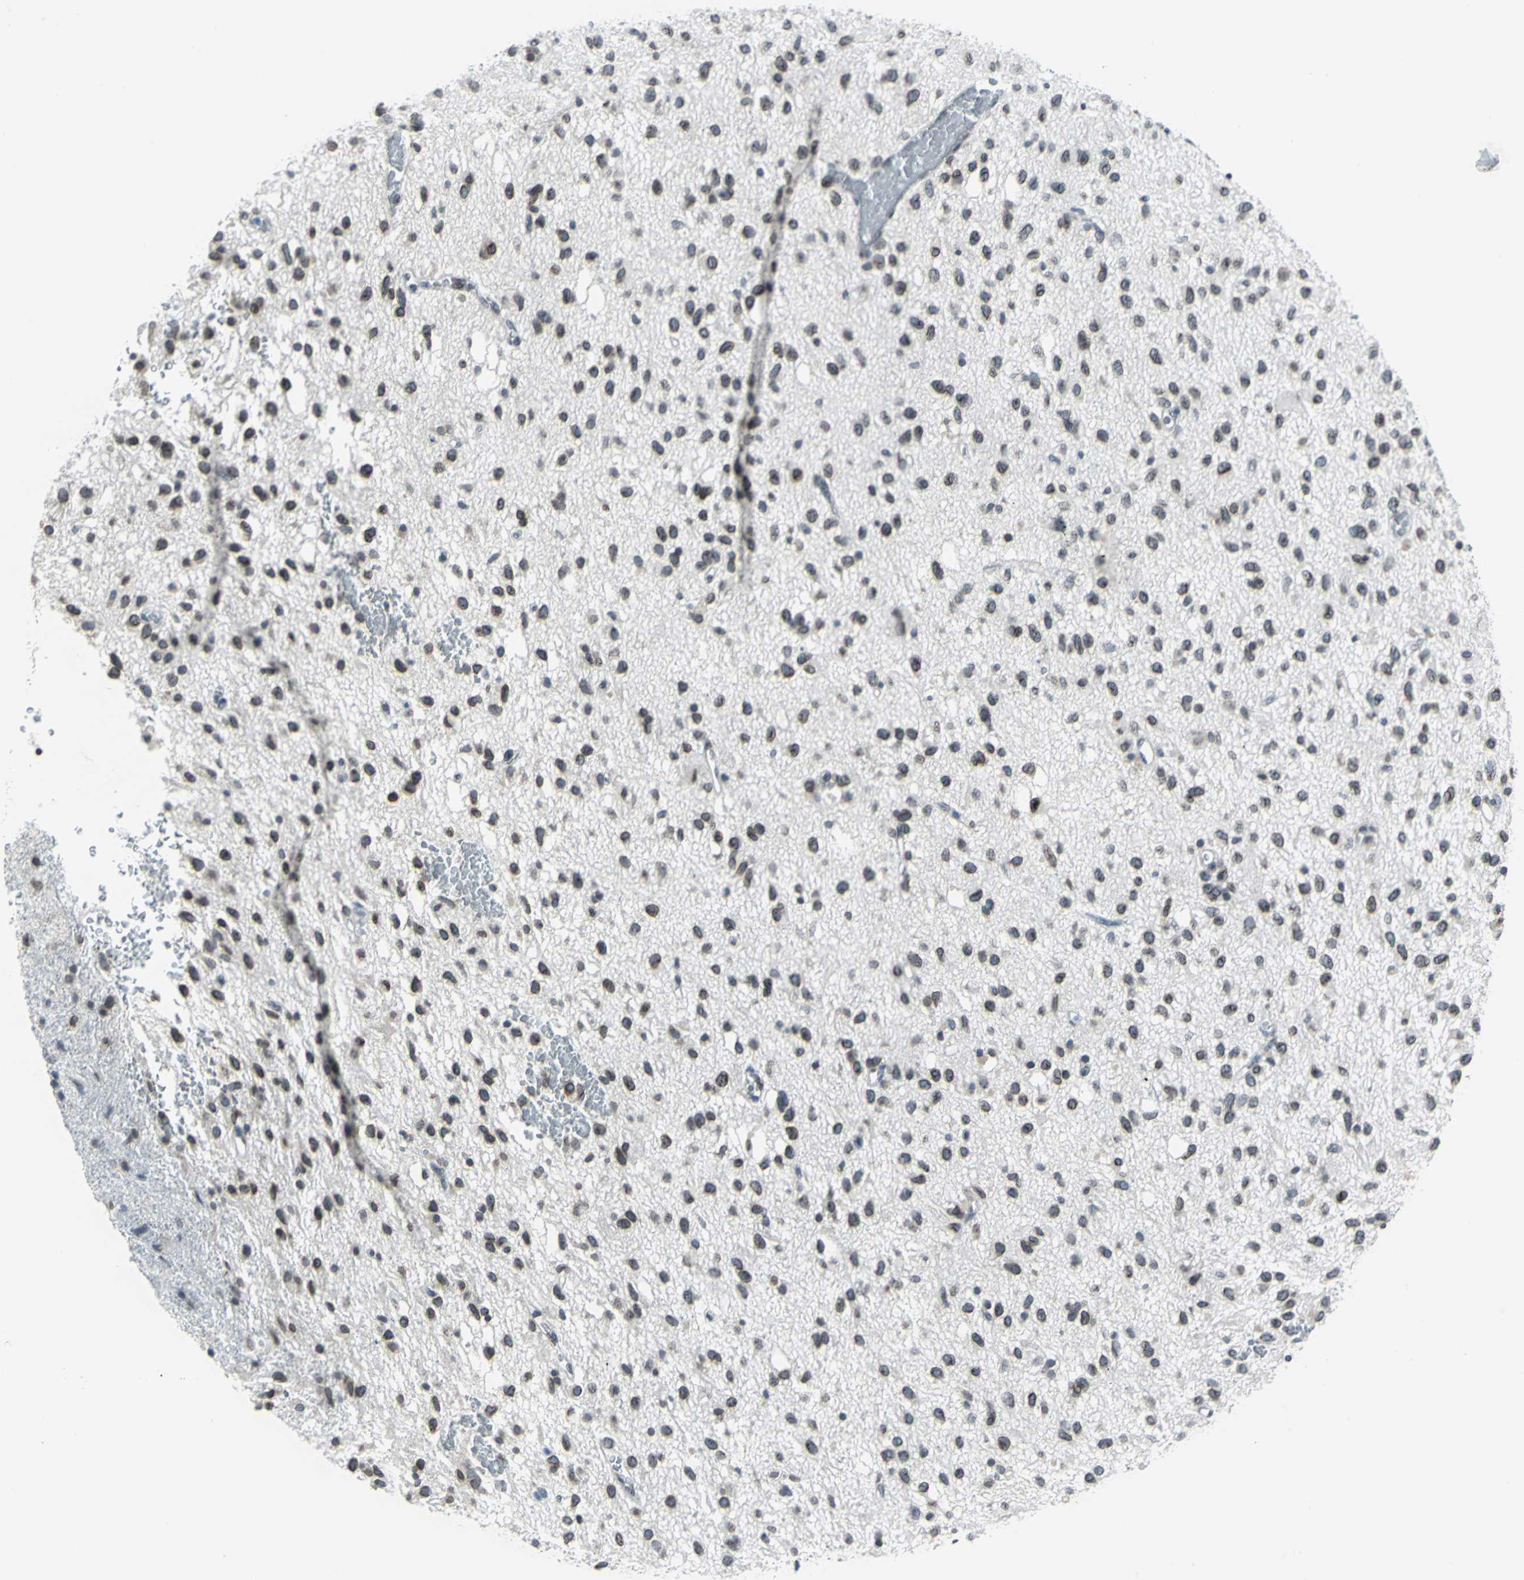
{"staining": {"intensity": "moderate", "quantity": ">75%", "location": "cytoplasmic/membranous,nuclear"}, "tissue": "glioma", "cell_type": "Tumor cells", "image_type": "cancer", "snomed": [{"axis": "morphology", "description": "Glioma, malignant, Low grade"}, {"axis": "topography", "description": "Brain"}], "caption": "A histopathology image of glioma stained for a protein displays moderate cytoplasmic/membranous and nuclear brown staining in tumor cells.", "gene": "SNUPN", "patient": {"sex": "male", "age": 77}}